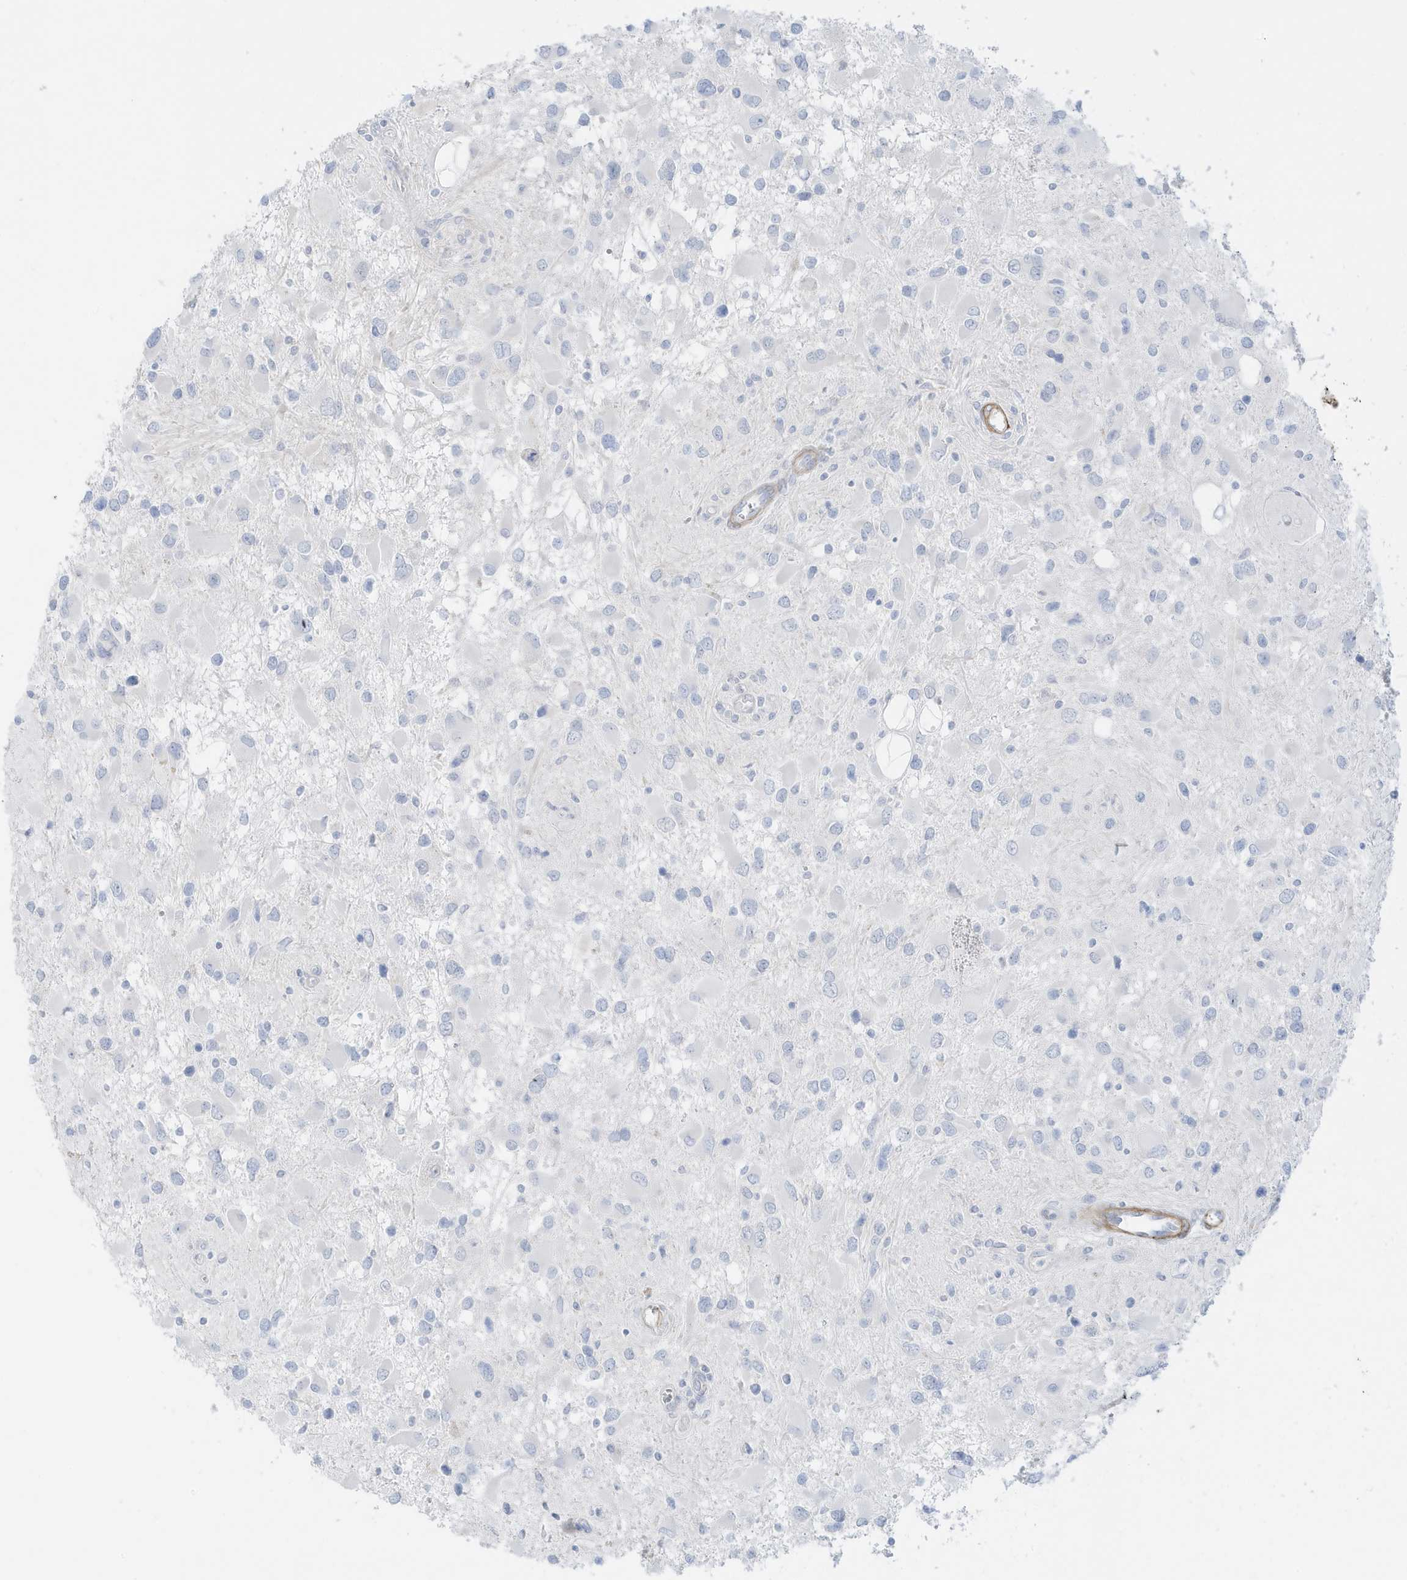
{"staining": {"intensity": "negative", "quantity": "none", "location": "none"}, "tissue": "glioma", "cell_type": "Tumor cells", "image_type": "cancer", "snomed": [{"axis": "morphology", "description": "Glioma, malignant, High grade"}, {"axis": "topography", "description": "Brain"}], "caption": "DAB immunohistochemical staining of human malignant glioma (high-grade) shows no significant positivity in tumor cells.", "gene": "SLC22A13", "patient": {"sex": "male", "age": 53}}